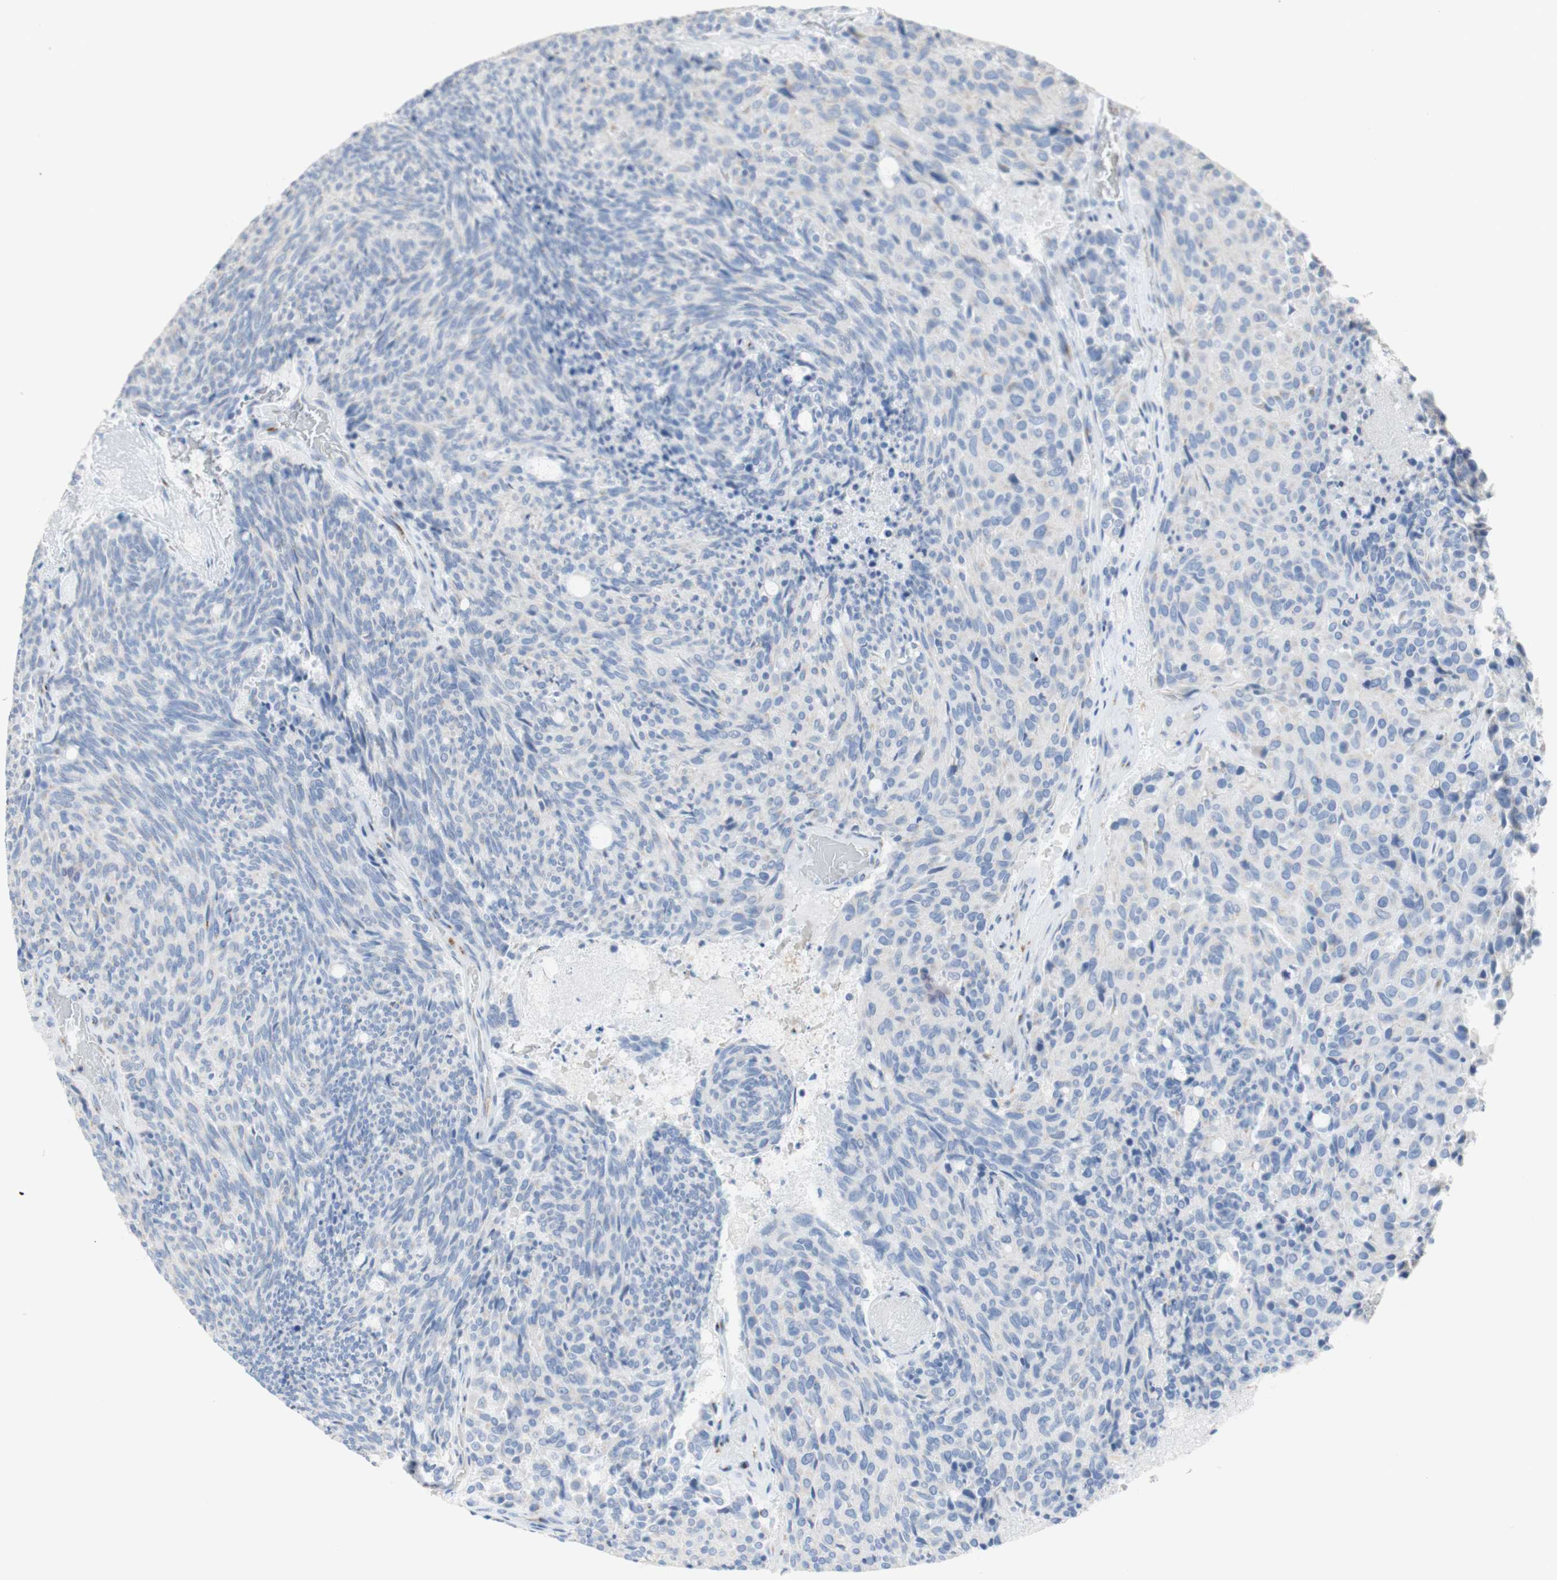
{"staining": {"intensity": "negative", "quantity": "none", "location": "none"}, "tissue": "carcinoid", "cell_type": "Tumor cells", "image_type": "cancer", "snomed": [{"axis": "morphology", "description": "Carcinoid, malignant, NOS"}, {"axis": "topography", "description": "Pancreas"}], "caption": "This is an immunohistochemistry photomicrograph of human carcinoid (malignant). There is no staining in tumor cells.", "gene": "MANEA", "patient": {"sex": "female", "age": 54}}